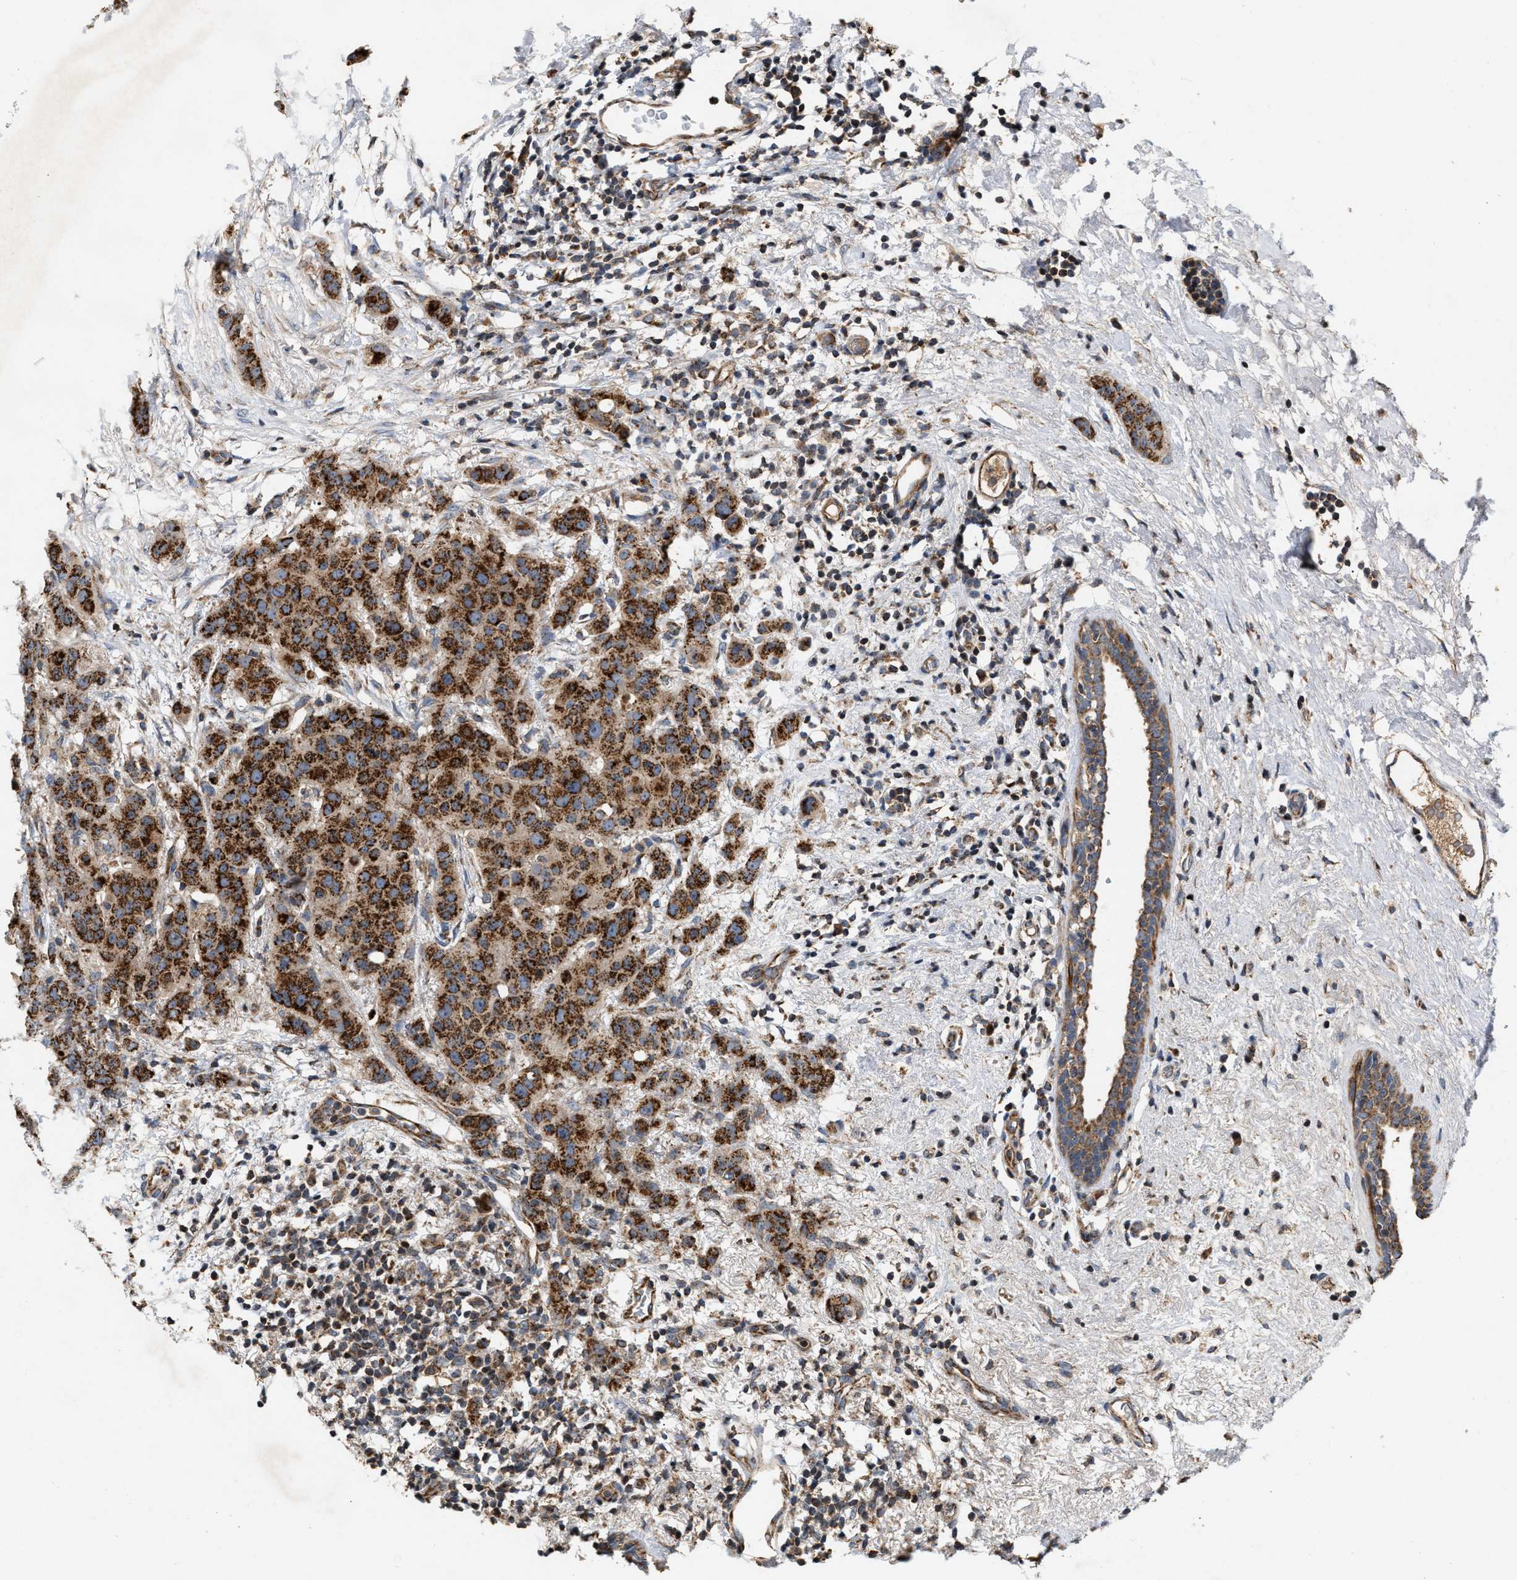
{"staining": {"intensity": "strong", "quantity": ">75%", "location": "cytoplasmic/membranous"}, "tissue": "breast cancer", "cell_type": "Tumor cells", "image_type": "cancer", "snomed": [{"axis": "morphology", "description": "Normal tissue, NOS"}, {"axis": "morphology", "description": "Duct carcinoma"}, {"axis": "topography", "description": "Breast"}], "caption": "Brown immunohistochemical staining in breast invasive ductal carcinoma demonstrates strong cytoplasmic/membranous expression in about >75% of tumor cells.", "gene": "TACO1", "patient": {"sex": "female", "age": 40}}